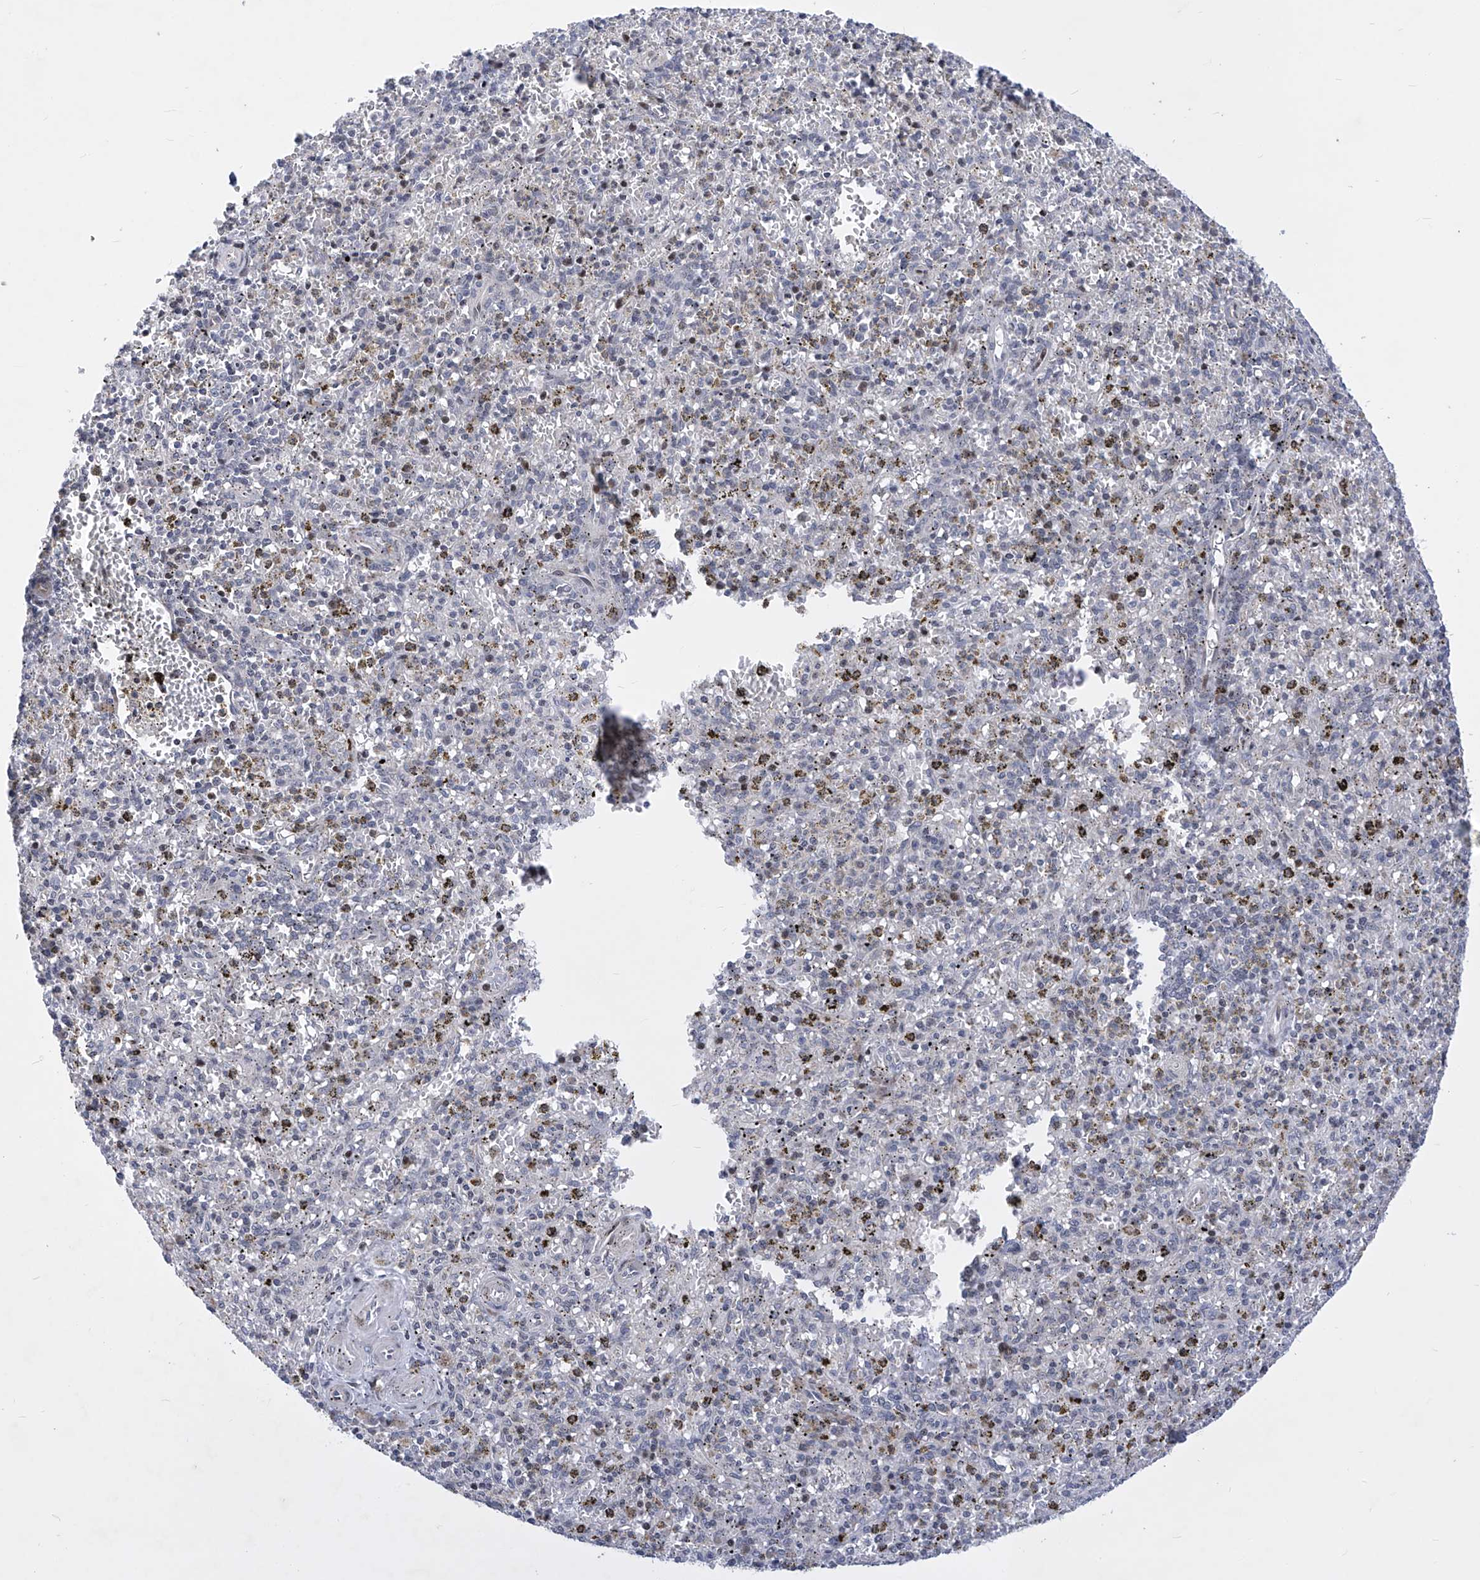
{"staining": {"intensity": "negative", "quantity": "none", "location": "none"}, "tissue": "spleen", "cell_type": "Cells in red pulp", "image_type": "normal", "snomed": [{"axis": "morphology", "description": "Normal tissue, NOS"}, {"axis": "topography", "description": "Spleen"}], "caption": "The immunohistochemistry (IHC) photomicrograph has no significant expression in cells in red pulp of spleen. The staining is performed using DAB brown chromogen with nuclei counter-stained in using hematoxylin.", "gene": "NUFIP1", "patient": {"sex": "male", "age": 72}}